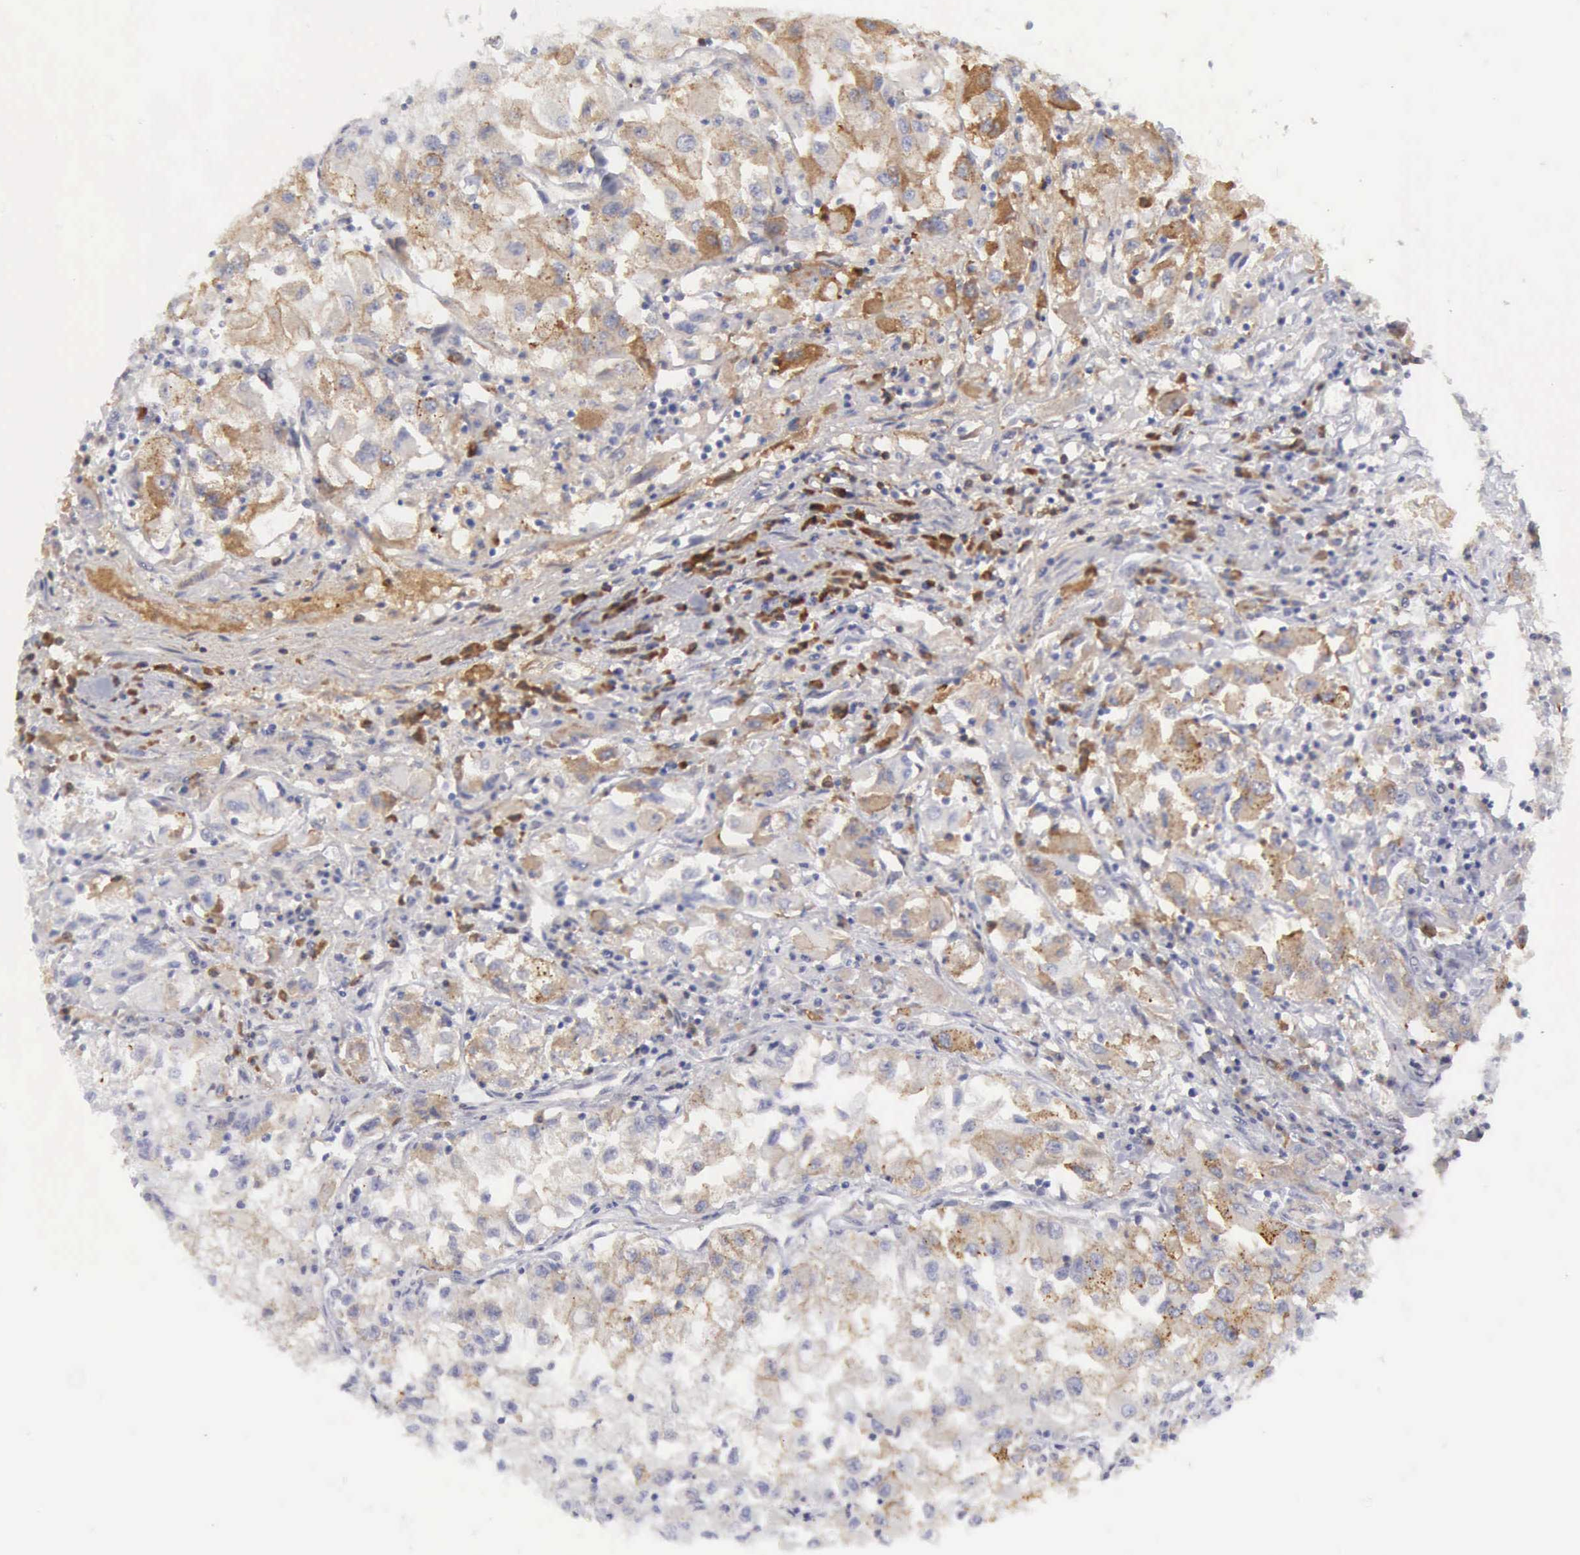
{"staining": {"intensity": "moderate", "quantity": "25%-75%", "location": "cytoplasmic/membranous"}, "tissue": "renal cancer", "cell_type": "Tumor cells", "image_type": "cancer", "snomed": [{"axis": "morphology", "description": "Adenocarcinoma, NOS"}, {"axis": "topography", "description": "Kidney"}], "caption": "Immunohistochemistry (IHC) (DAB) staining of human adenocarcinoma (renal) shows moderate cytoplasmic/membranous protein positivity in approximately 25%-75% of tumor cells.", "gene": "TFRC", "patient": {"sex": "male", "age": 59}}